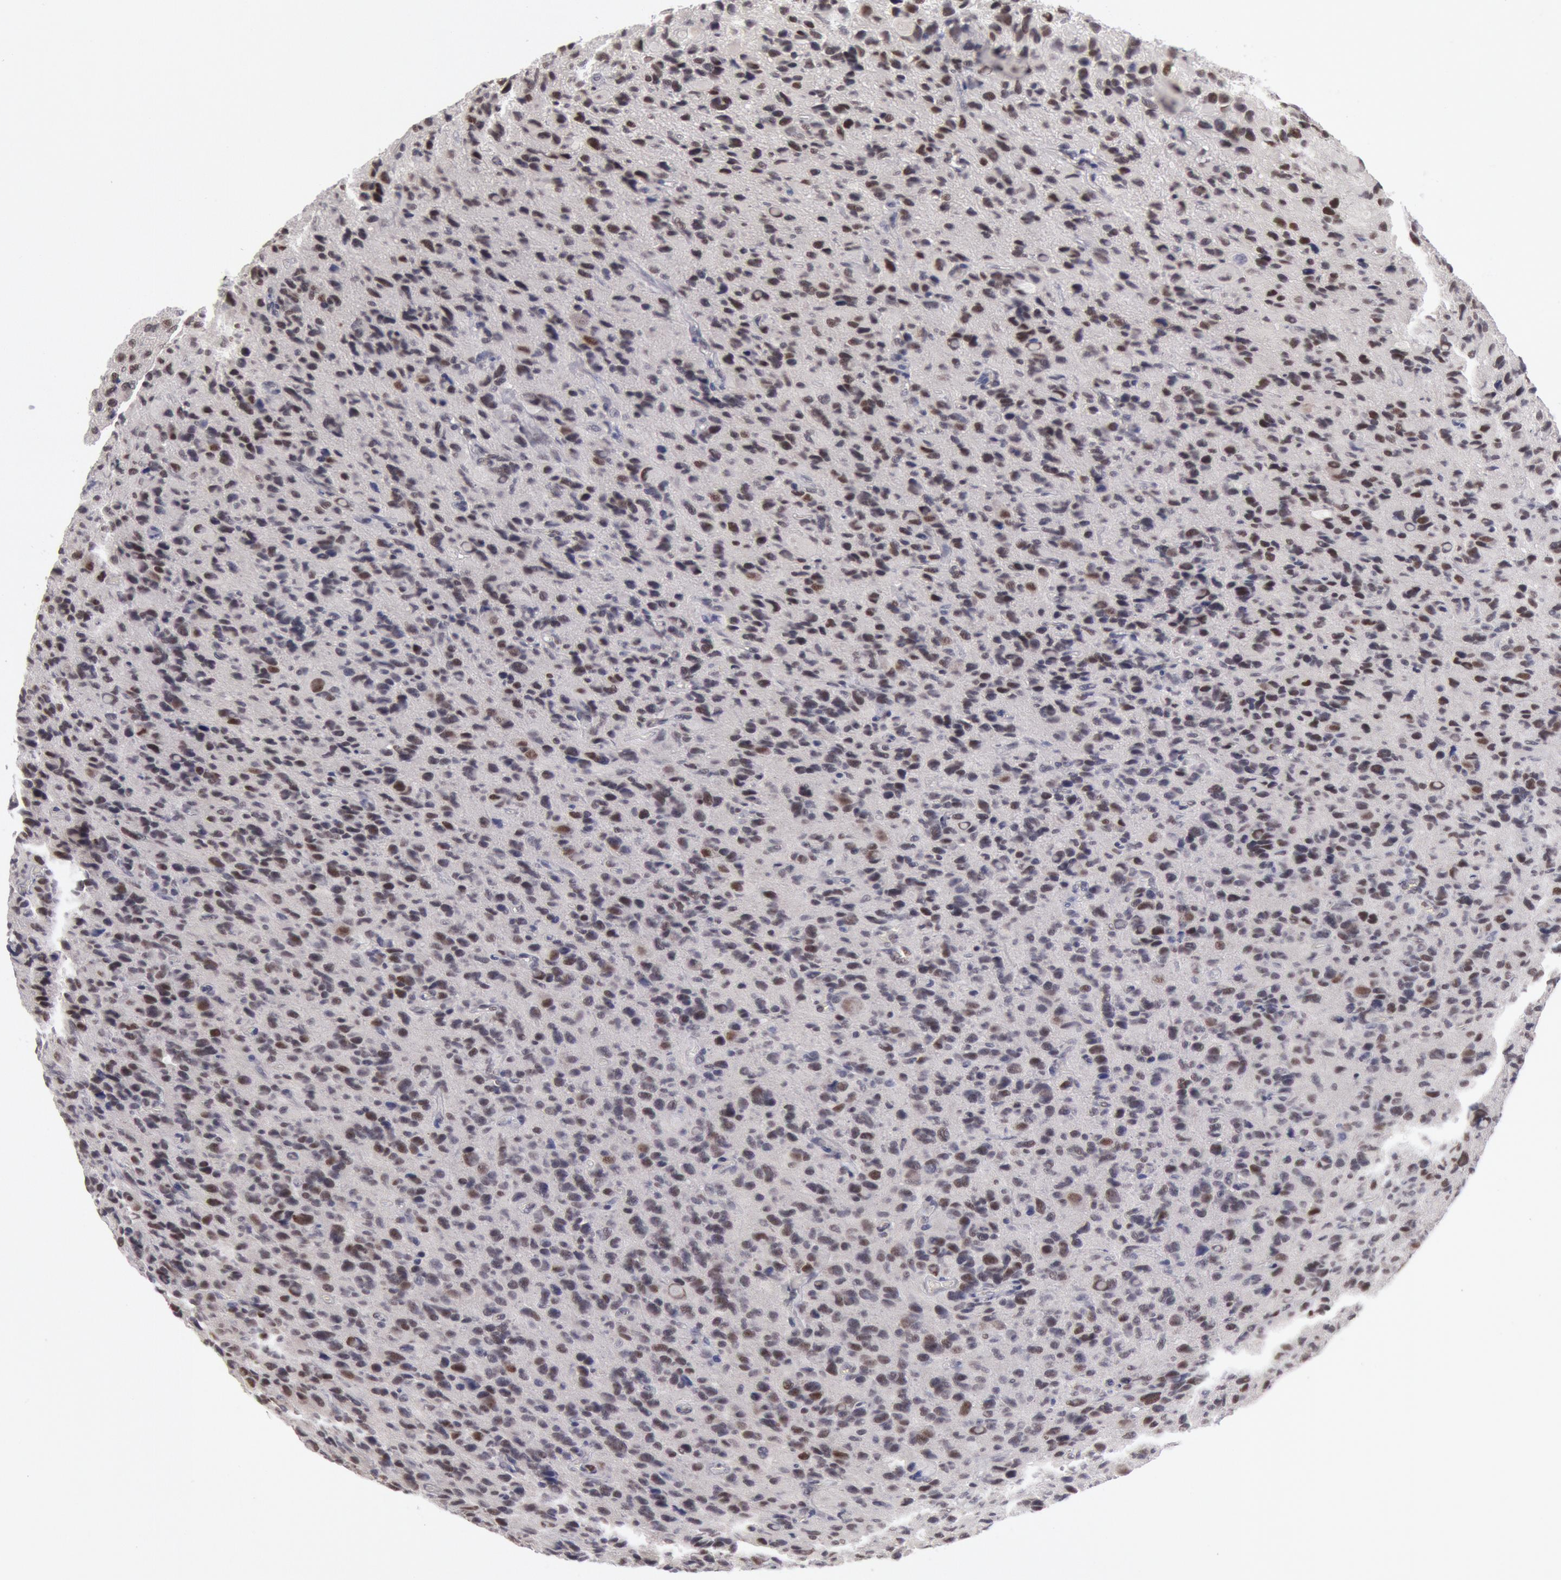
{"staining": {"intensity": "weak", "quantity": "<25%", "location": "nuclear"}, "tissue": "glioma", "cell_type": "Tumor cells", "image_type": "cancer", "snomed": [{"axis": "morphology", "description": "Glioma, malignant, High grade"}, {"axis": "topography", "description": "Brain"}], "caption": "The immunohistochemistry histopathology image has no significant staining in tumor cells of glioma tissue.", "gene": "PPP4R3B", "patient": {"sex": "male", "age": 77}}